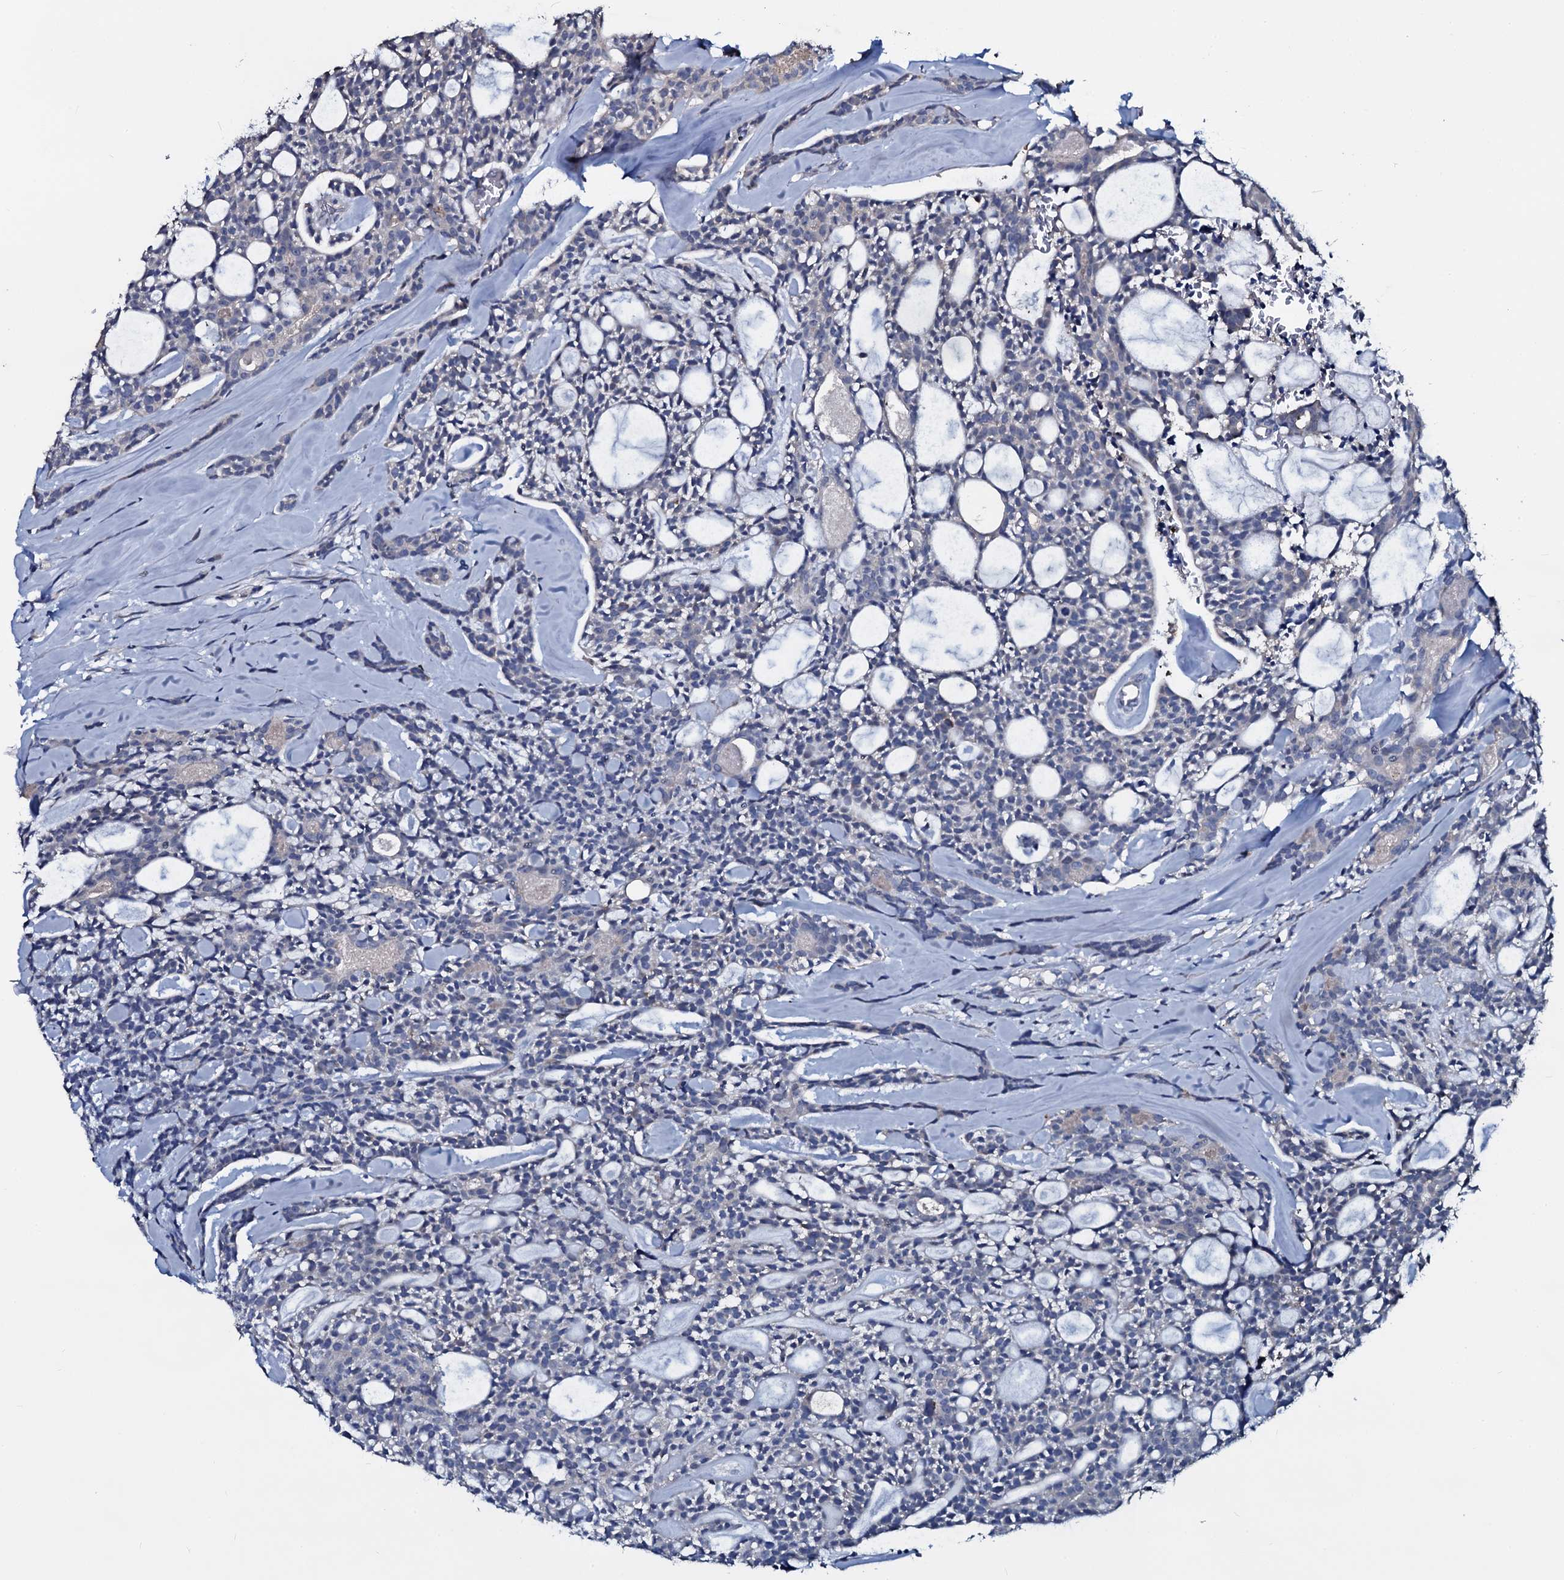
{"staining": {"intensity": "negative", "quantity": "none", "location": "none"}, "tissue": "head and neck cancer", "cell_type": "Tumor cells", "image_type": "cancer", "snomed": [{"axis": "morphology", "description": "Adenocarcinoma, NOS"}, {"axis": "topography", "description": "Salivary gland"}, {"axis": "topography", "description": "Head-Neck"}], "caption": "Immunohistochemistry (IHC) of head and neck adenocarcinoma reveals no positivity in tumor cells.", "gene": "IL12B", "patient": {"sex": "male", "age": 55}}